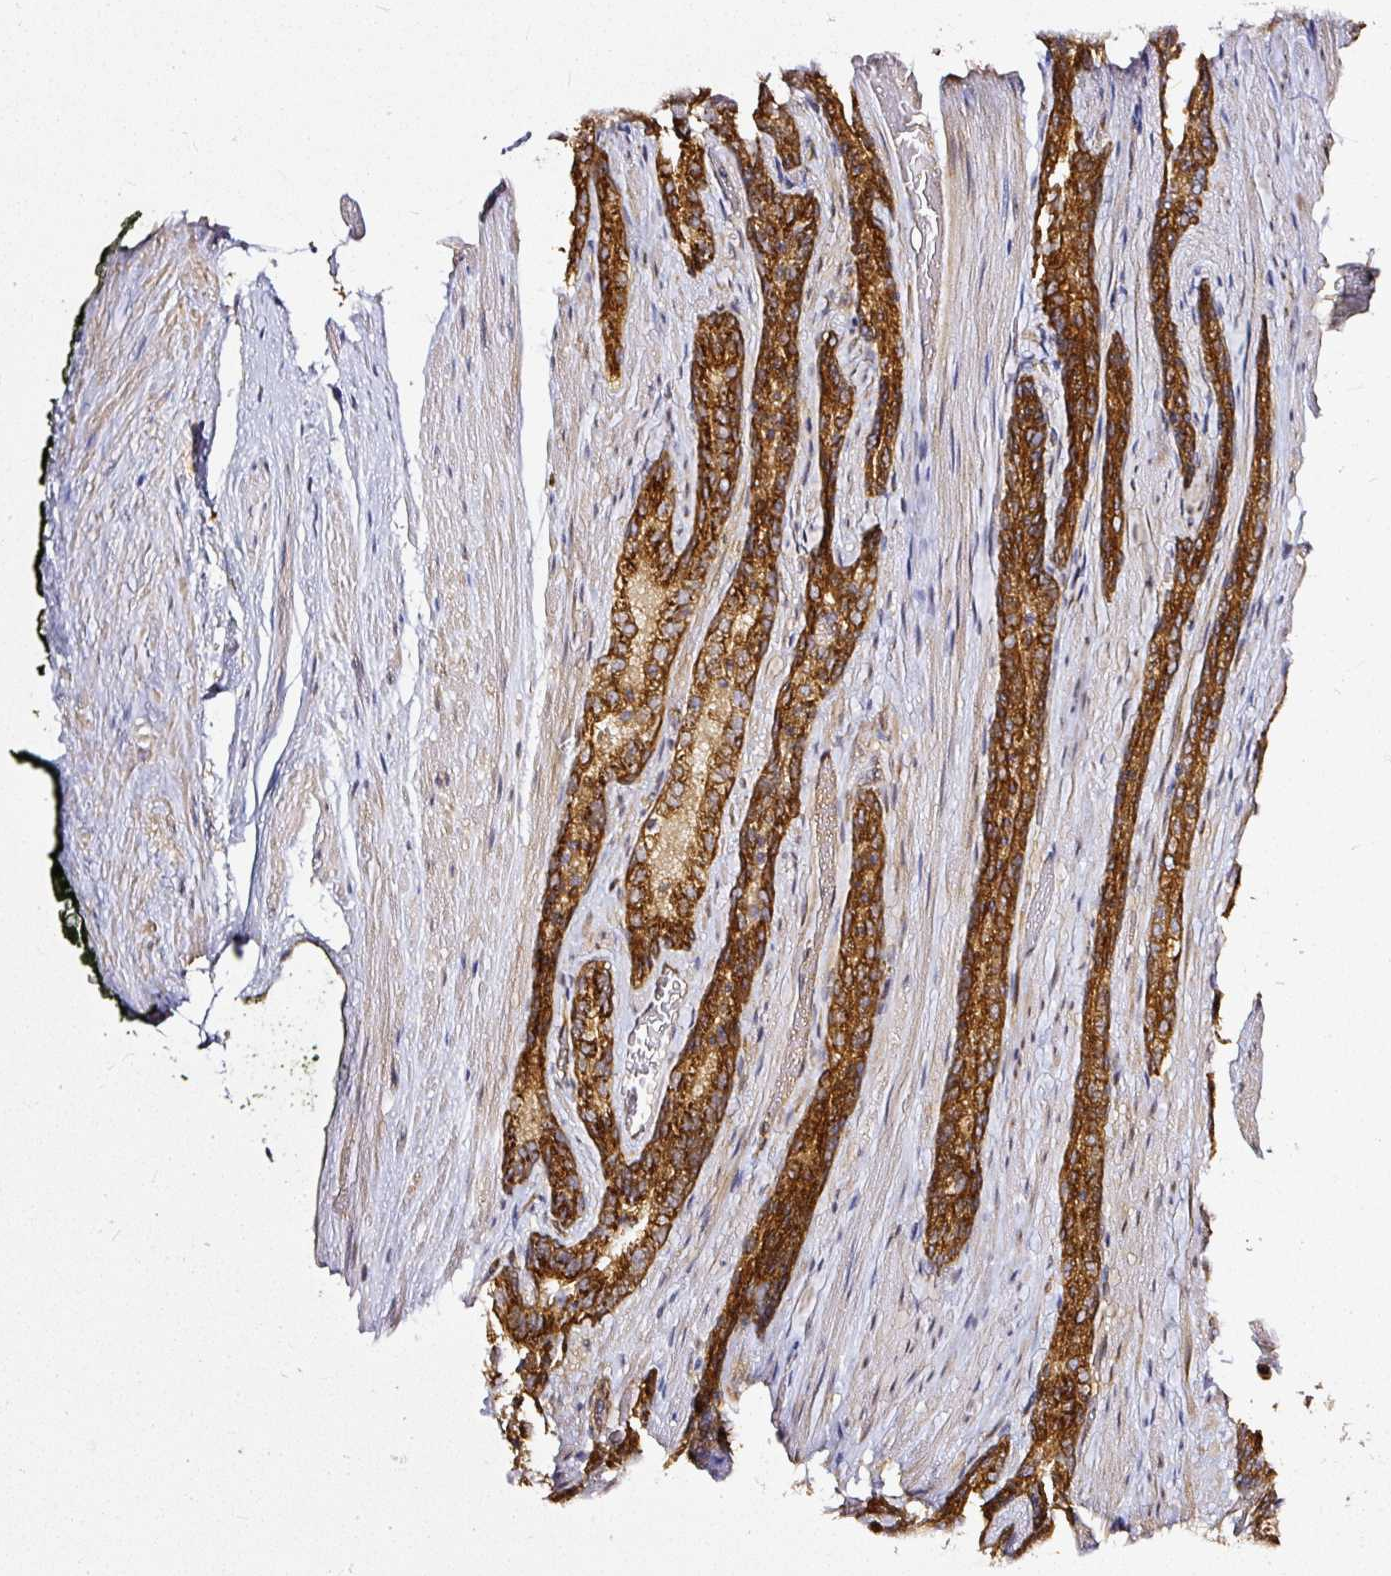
{"staining": {"intensity": "strong", "quantity": ">75%", "location": "cytoplasmic/membranous"}, "tissue": "prostate cancer", "cell_type": "Tumor cells", "image_type": "cancer", "snomed": [{"axis": "morphology", "description": "Adenocarcinoma, Low grade"}, {"axis": "topography", "description": "Prostate"}], "caption": "A micrograph of prostate cancer (adenocarcinoma (low-grade)) stained for a protein reveals strong cytoplasmic/membranous brown staining in tumor cells. (IHC, brightfield microscopy, high magnification).", "gene": "MIF4GD", "patient": {"sex": "male", "age": 58}}